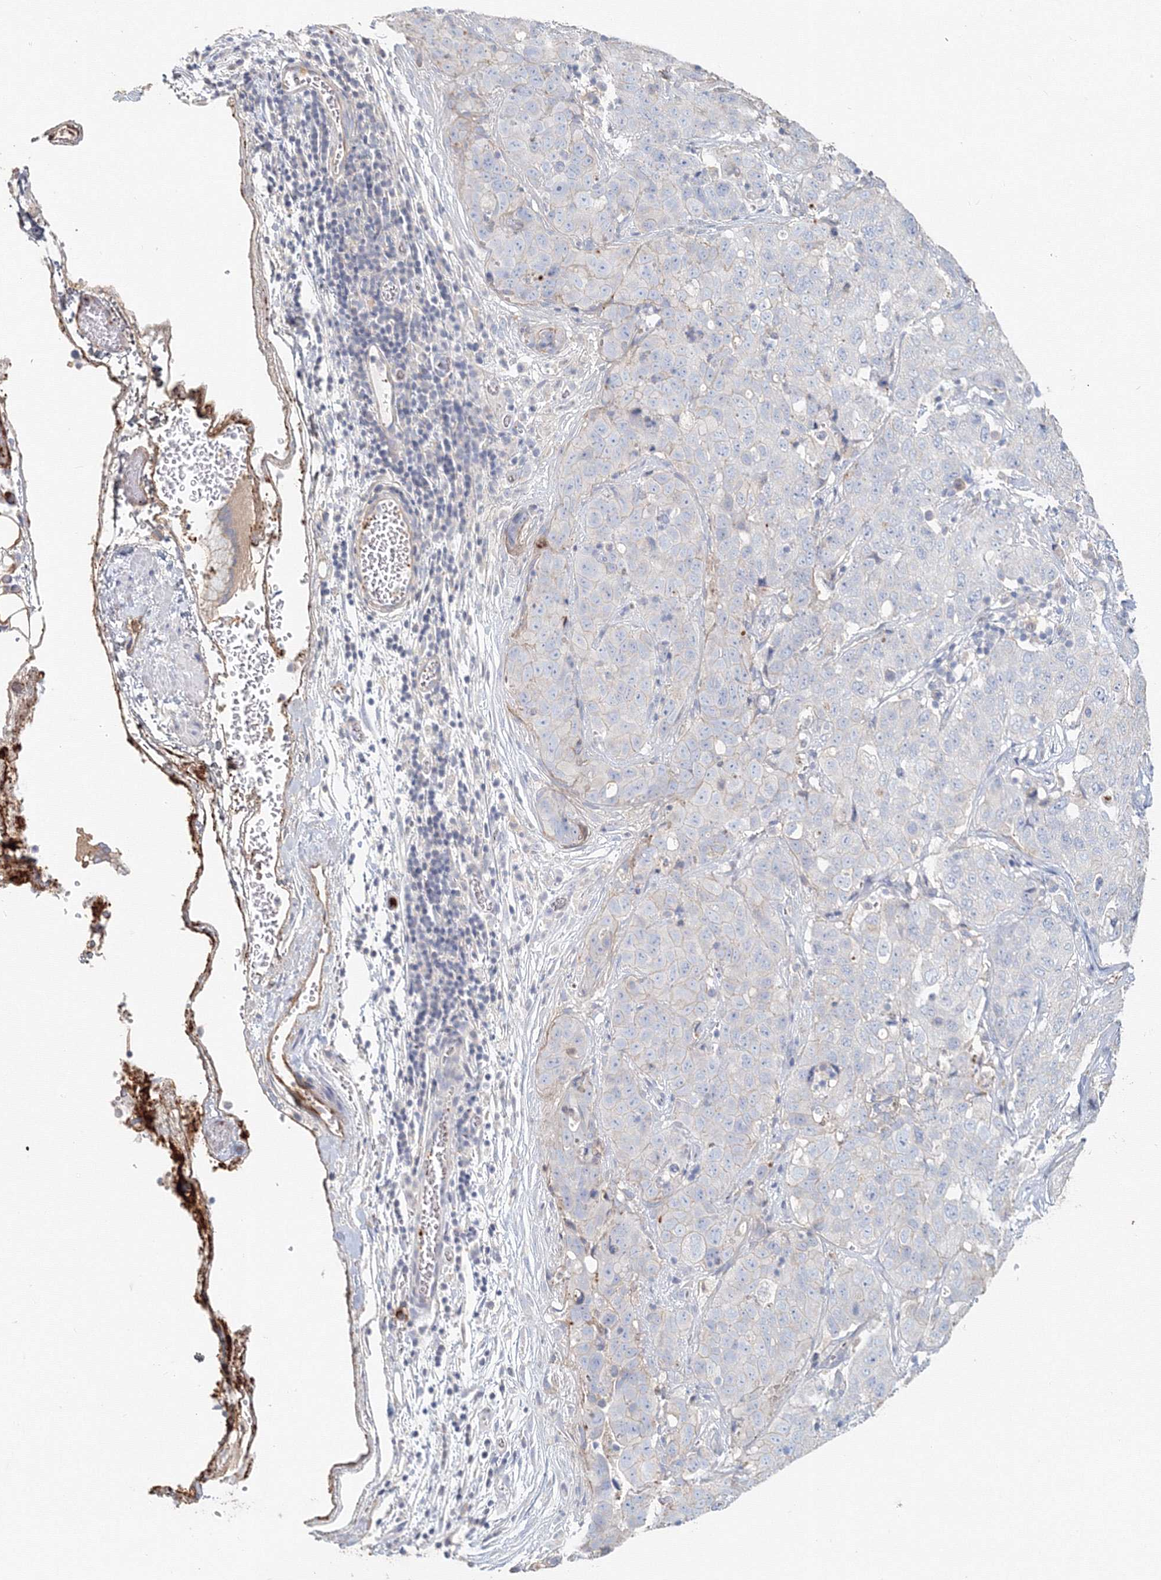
{"staining": {"intensity": "negative", "quantity": "none", "location": "none"}, "tissue": "stomach cancer", "cell_type": "Tumor cells", "image_type": "cancer", "snomed": [{"axis": "morphology", "description": "Normal tissue, NOS"}, {"axis": "morphology", "description": "Adenocarcinoma, NOS"}, {"axis": "topography", "description": "Lymph node"}, {"axis": "topography", "description": "Stomach"}], "caption": "The immunohistochemistry (IHC) image has no significant expression in tumor cells of stomach adenocarcinoma tissue.", "gene": "MMRN1", "patient": {"sex": "male", "age": 48}}